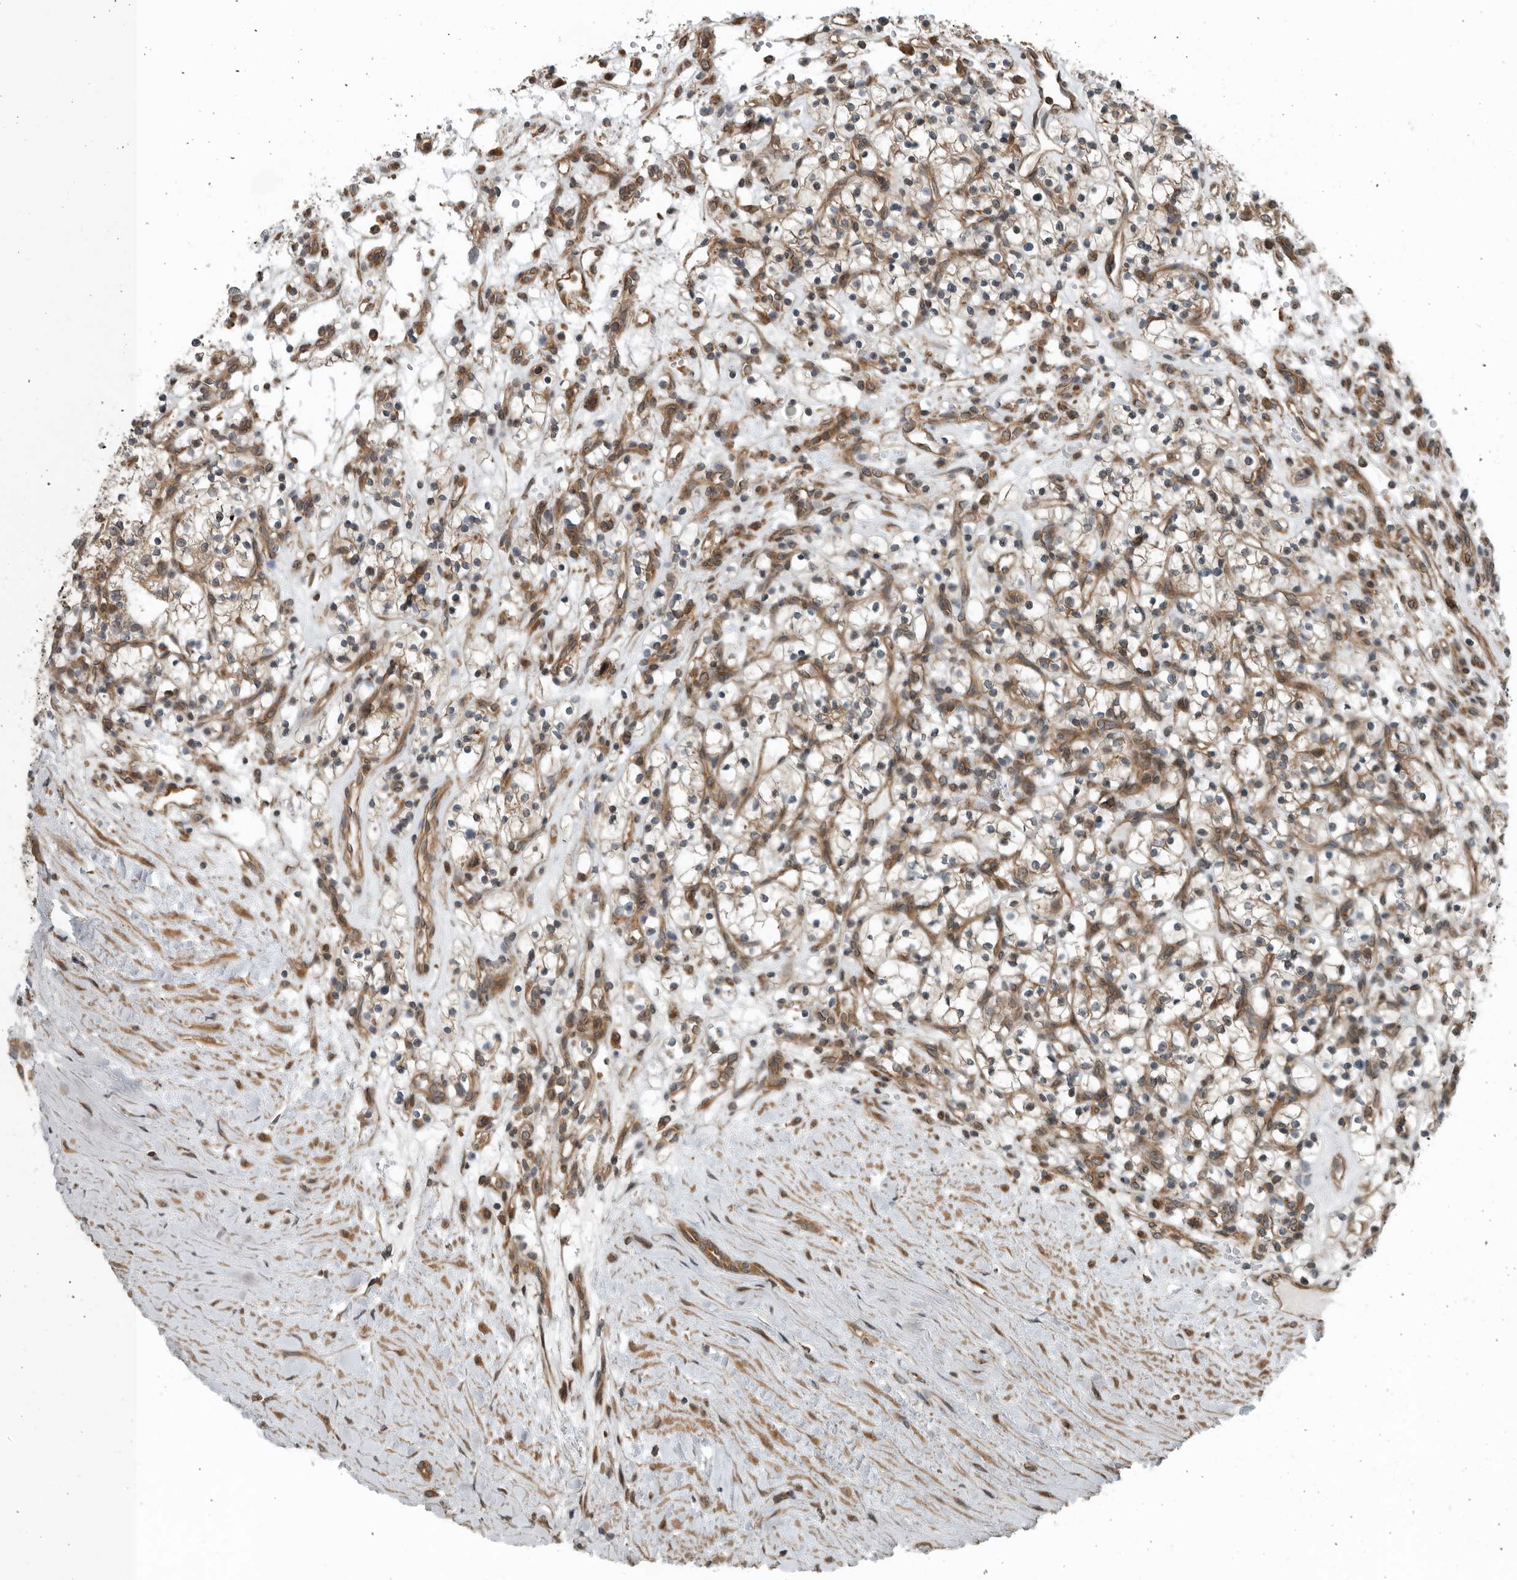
{"staining": {"intensity": "moderate", "quantity": ">75%", "location": "cytoplasmic/membranous"}, "tissue": "renal cancer", "cell_type": "Tumor cells", "image_type": "cancer", "snomed": [{"axis": "morphology", "description": "Adenocarcinoma, NOS"}, {"axis": "topography", "description": "Kidney"}], "caption": "Tumor cells reveal medium levels of moderate cytoplasmic/membranous positivity in about >75% of cells in human adenocarcinoma (renal). (Stains: DAB in brown, nuclei in blue, Microscopy: brightfield microscopy at high magnification).", "gene": "AMFR", "patient": {"sex": "female", "age": 57}}